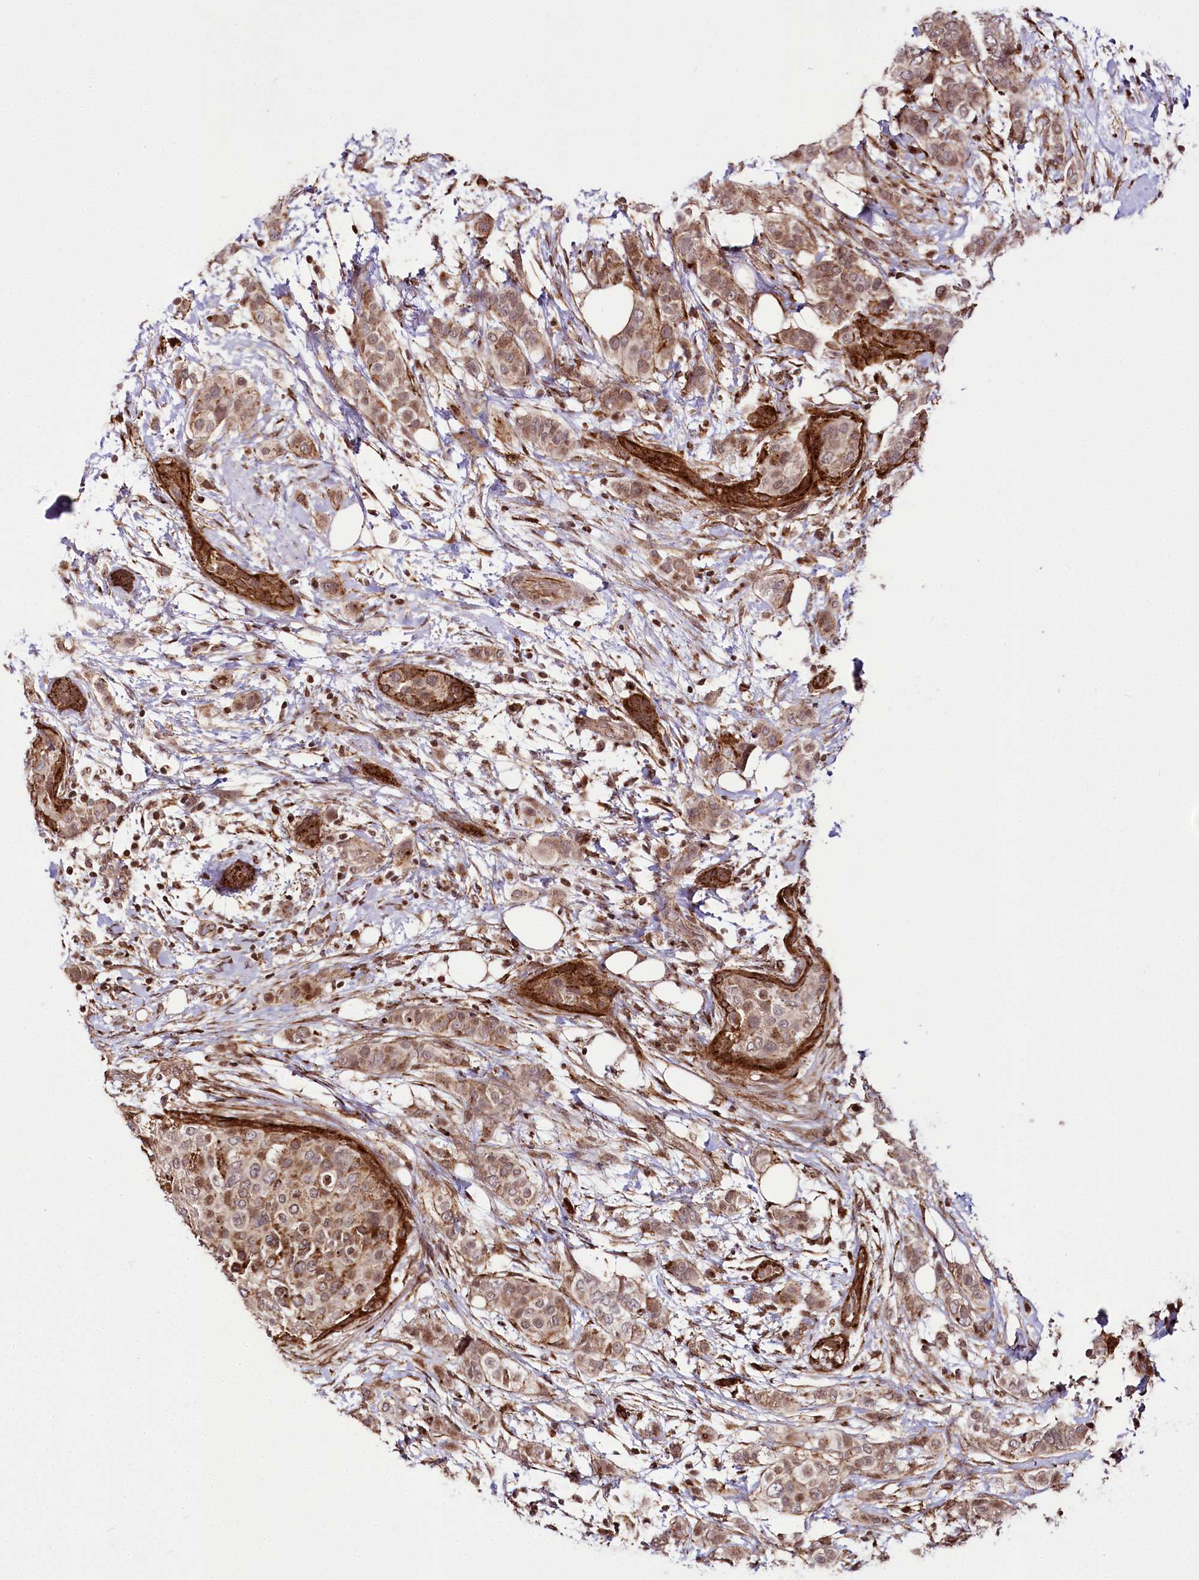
{"staining": {"intensity": "moderate", "quantity": ">75%", "location": "cytoplasmic/membranous,nuclear"}, "tissue": "breast cancer", "cell_type": "Tumor cells", "image_type": "cancer", "snomed": [{"axis": "morphology", "description": "Lobular carcinoma"}, {"axis": "topography", "description": "Breast"}], "caption": "This histopathology image displays immunohistochemistry (IHC) staining of human breast lobular carcinoma, with medium moderate cytoplasmic/membranous and nuclear expression in about >75% of tumor cells.", "gene": "HOXC8", "patient": {"sex": "female", "age": 51}}